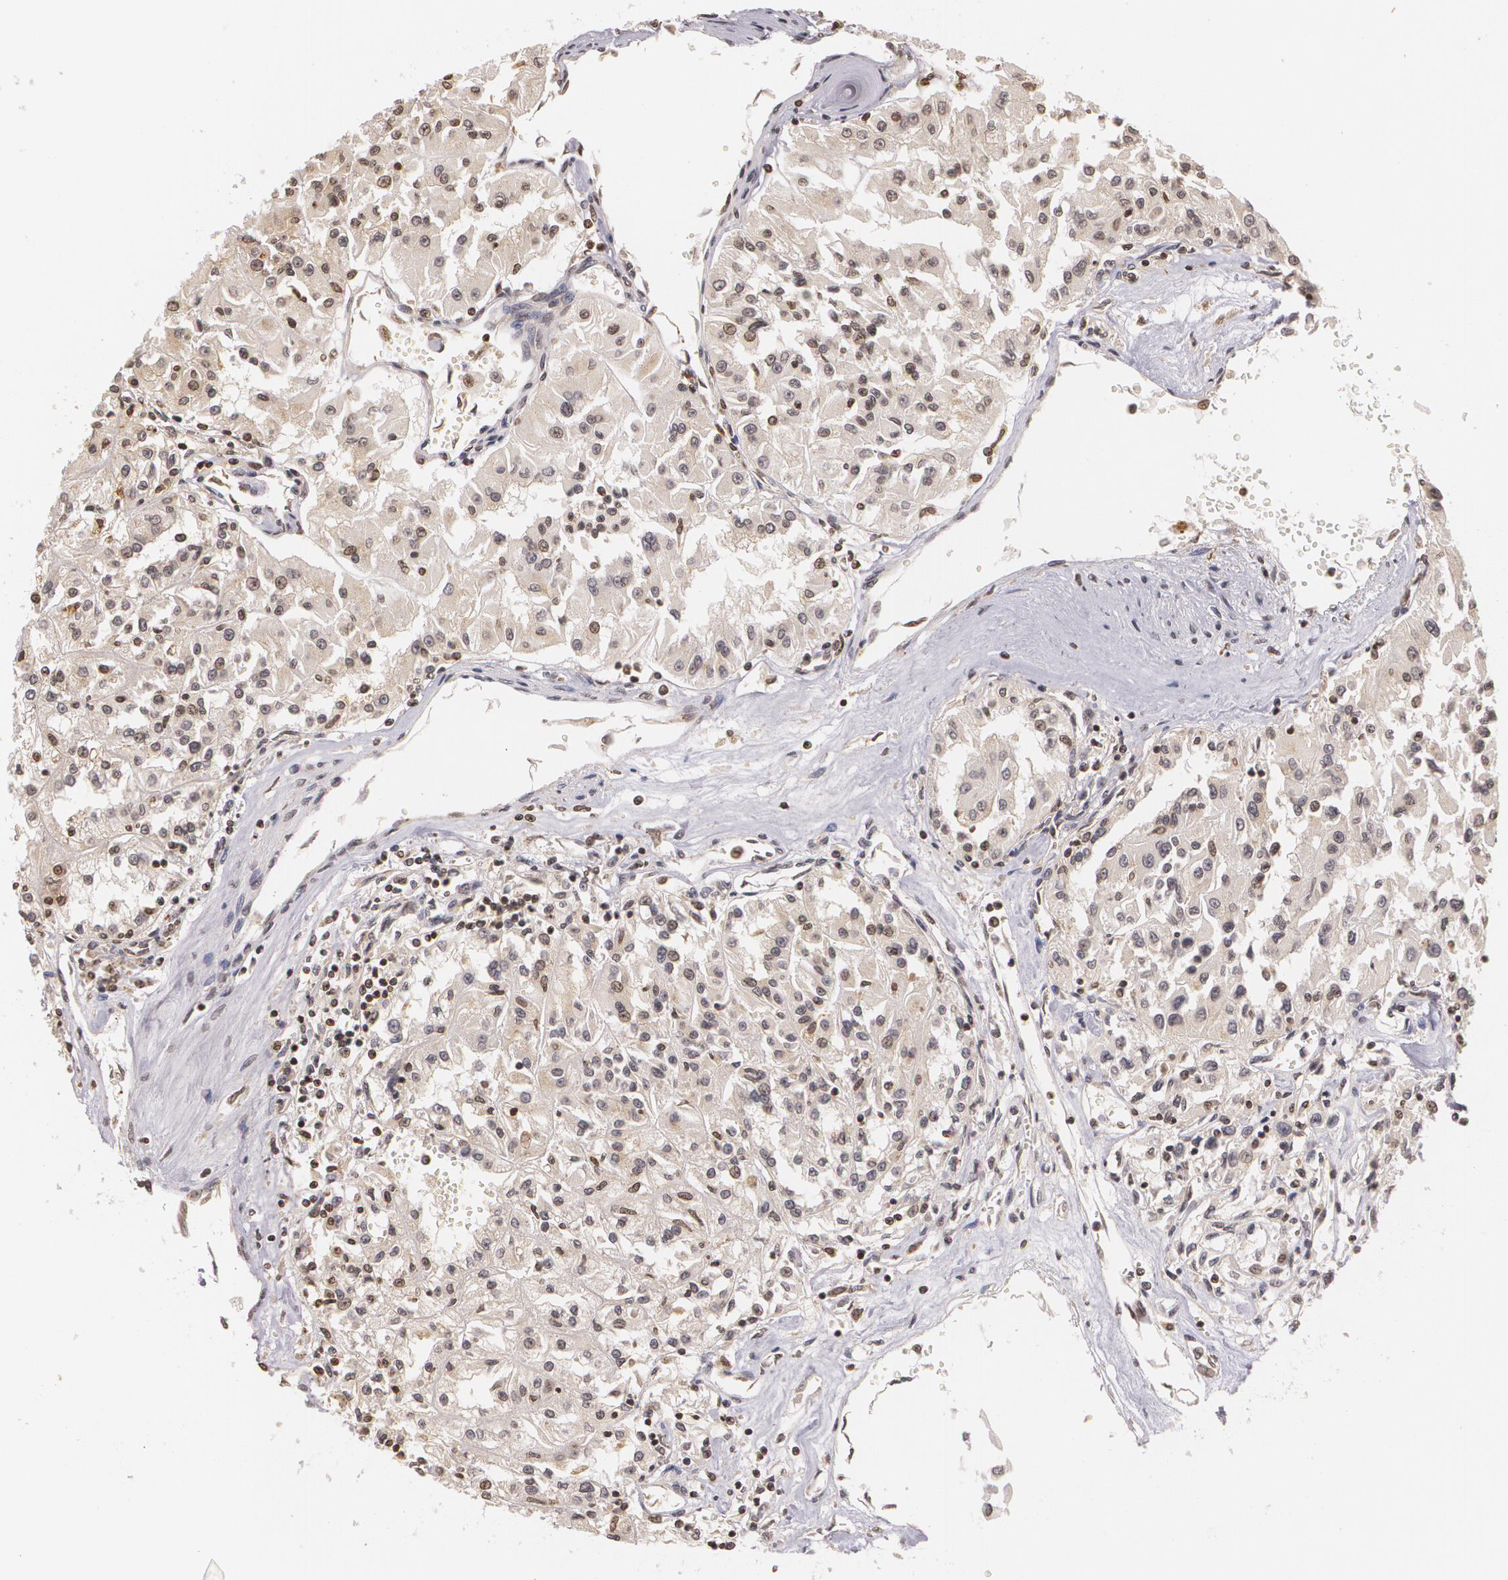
{"staining": {"intensity": "weak", "quantity": ">75%", "location": "cytoplasmic/membranous,nuclear"}, "tissue": "renal cancer", "cell_type": "Tumor cells", "image_type": "cancer", "snomed": [{"axis": "morphology", "description": "Adenocarcinoma, NOS"}, {"axis": "topography", "description": "Kidney"}], "caption": "The immunohistochemical stain highlights weak cytoplasmic/membranous and nuclear expression in tumor cells of renal cancer tissue. The protein of interest is stained brown, and the nuclei are stained in blue (DAB (3,3'-diaminobenzidine) IHC with brightfield microscopy, high magnification).", "gene": "VAV3", "patient": {"sex": "male", "age": 78}}